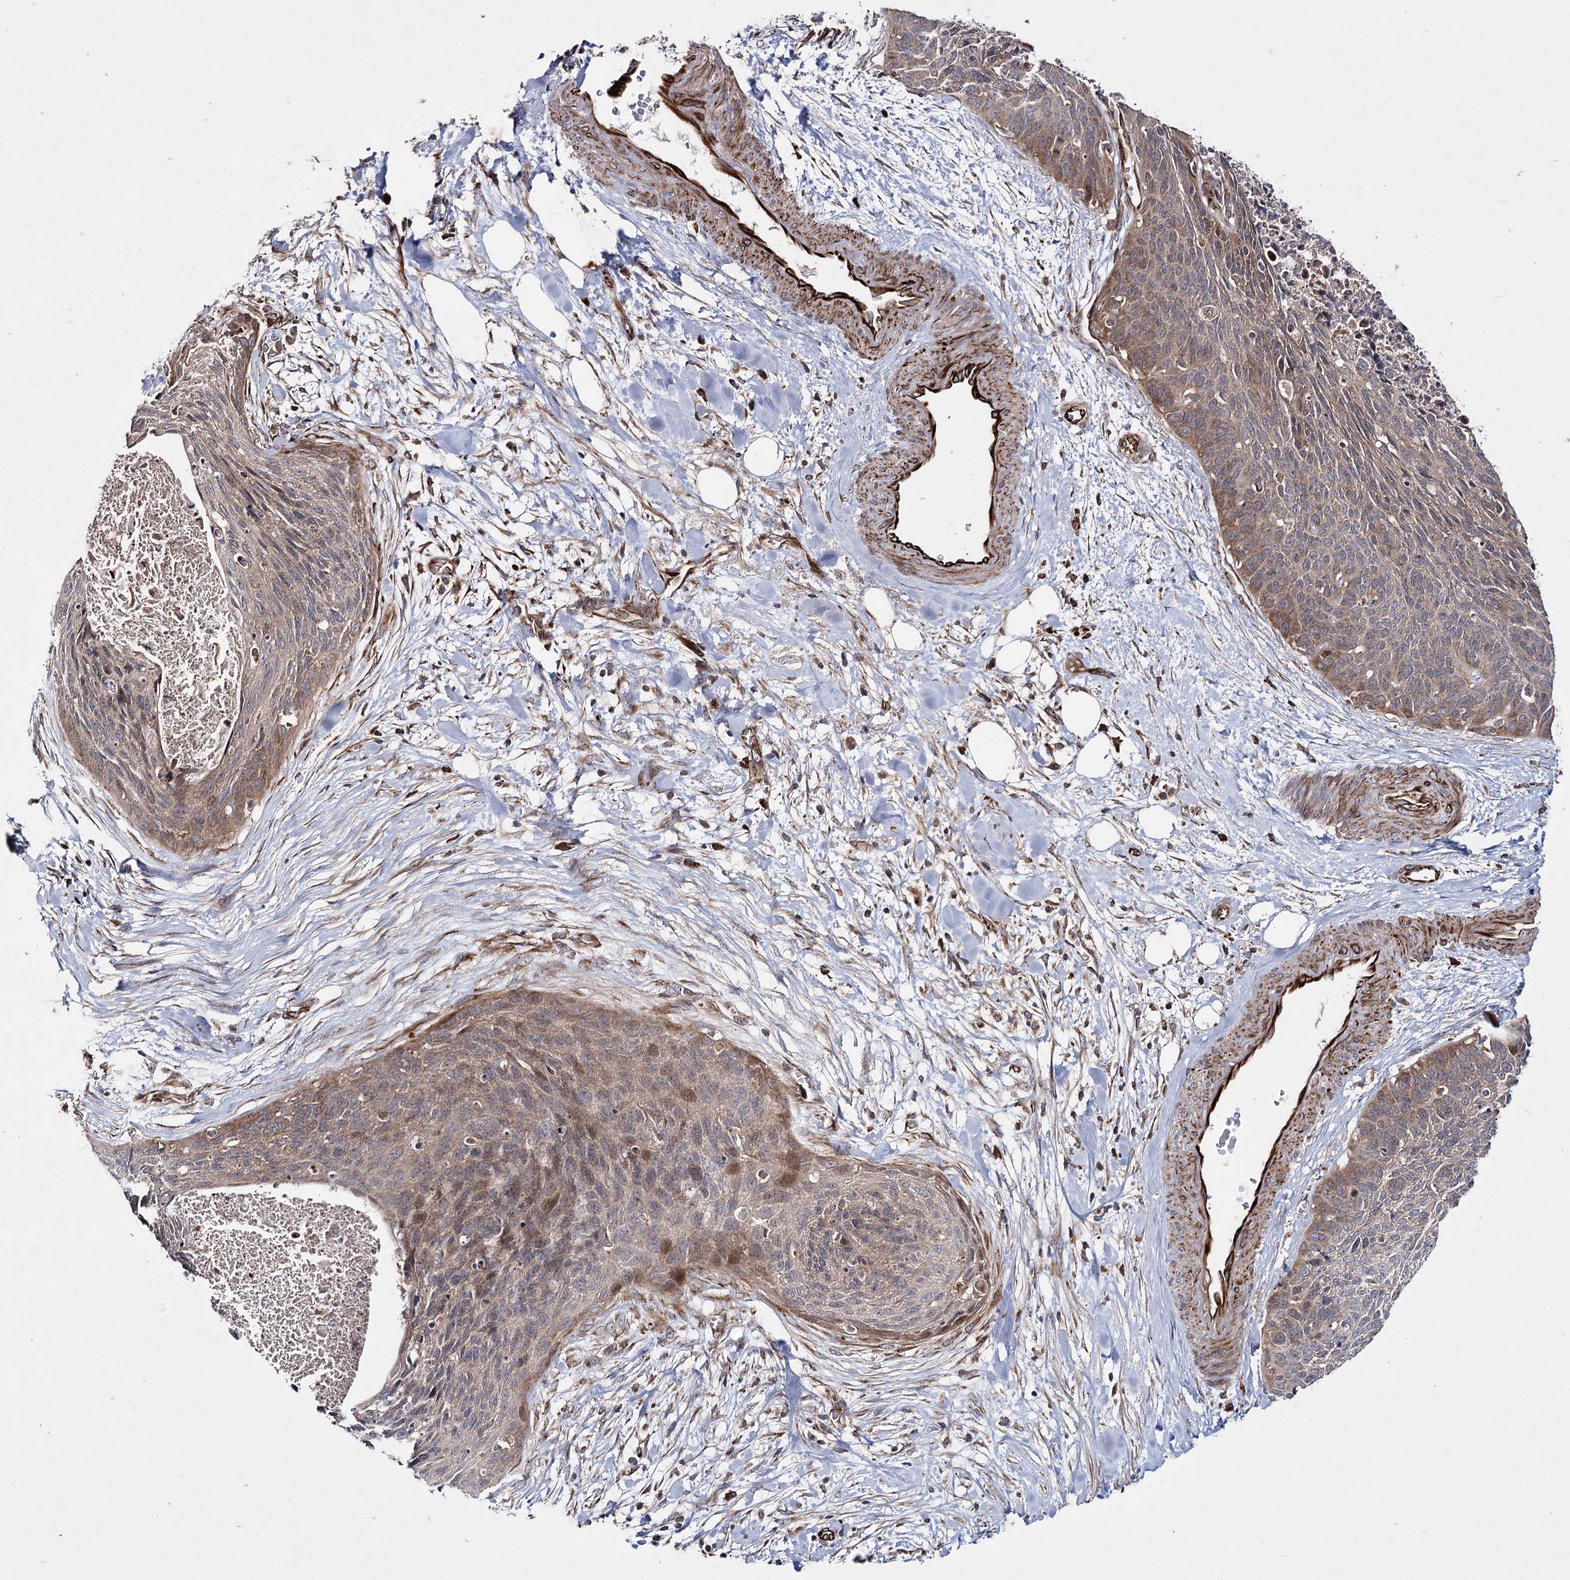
{"staining": {"intensity": "moderate", "quantity": ">75%", "location": "cytoplasmic/membranous"}, "tissue": "cervical cancer", "cell_type": "Tumor cells", "image_type": "cancer", "snomed": [{"axis": "morphology", "description": "Squamous cell carcinoma, NOS"}, {"axis": "topography", "description": "Cervix"}], "caption": "Cervical squamous cell carcinoma was stained to show a protein in brown. There is medium levels of moderate cytoplasmic/membranous staining in about >75% of tumor cells.", "gene": "HECTD2", "patient": {"sex": "female", "age": 55}}